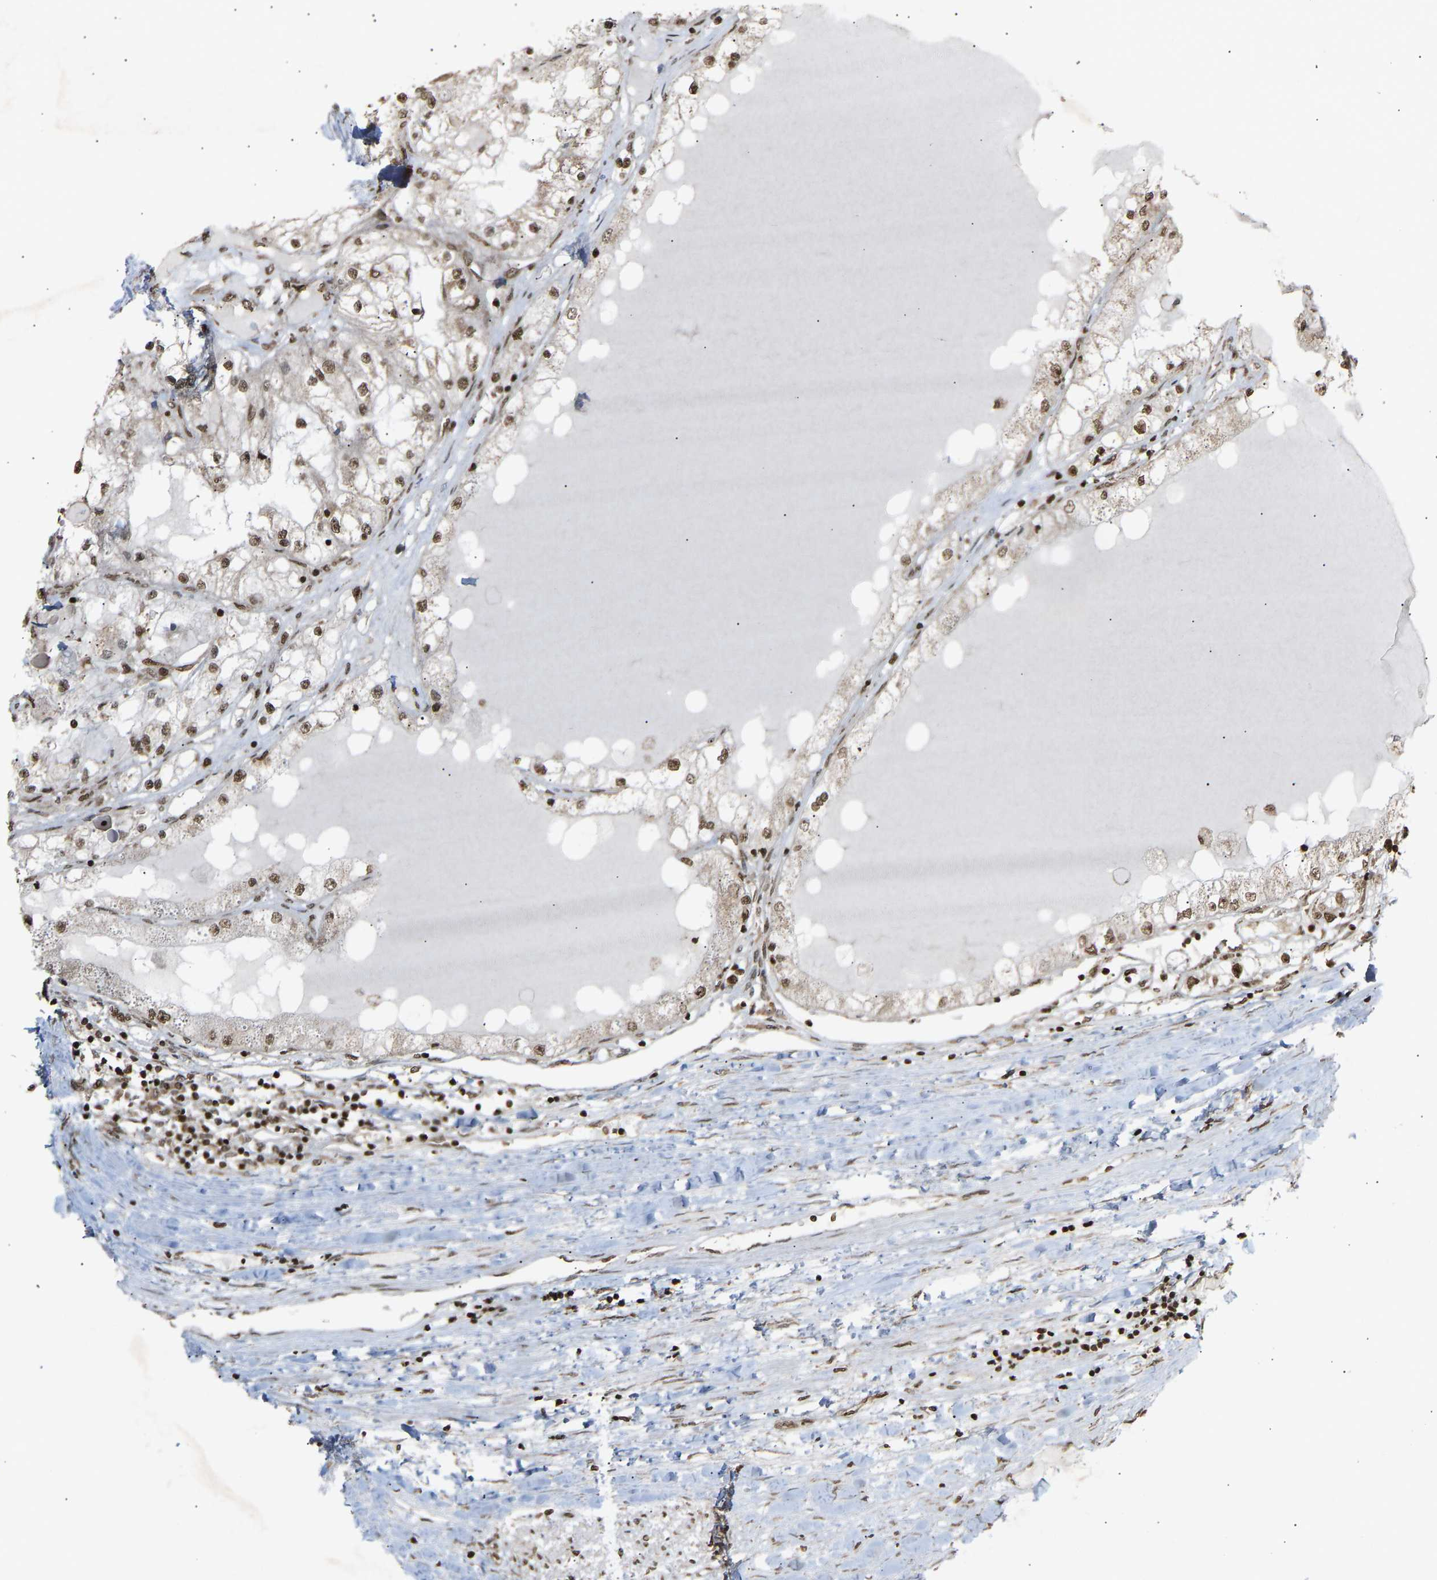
{"staining": {"intensity": "moderate", "quantity": ">75%", "location": "nuclear"}, "tissue": "renal cancer", "cell_type": "Tumor cells", "image_type": "cancer", "snomed": [{"axis": "morphology", "description": "Adenocarcinoma, NOS"}, {"axis": "topography", "description": "Kidney"}], "caption": "Protein expression analysis of human renal cancer (adenocarcinoma) reveals moderate nuclear staining in about >75% of tumor cells.", "gene": "ALYREF", "patient": {"sex": "male", "age": 68}}